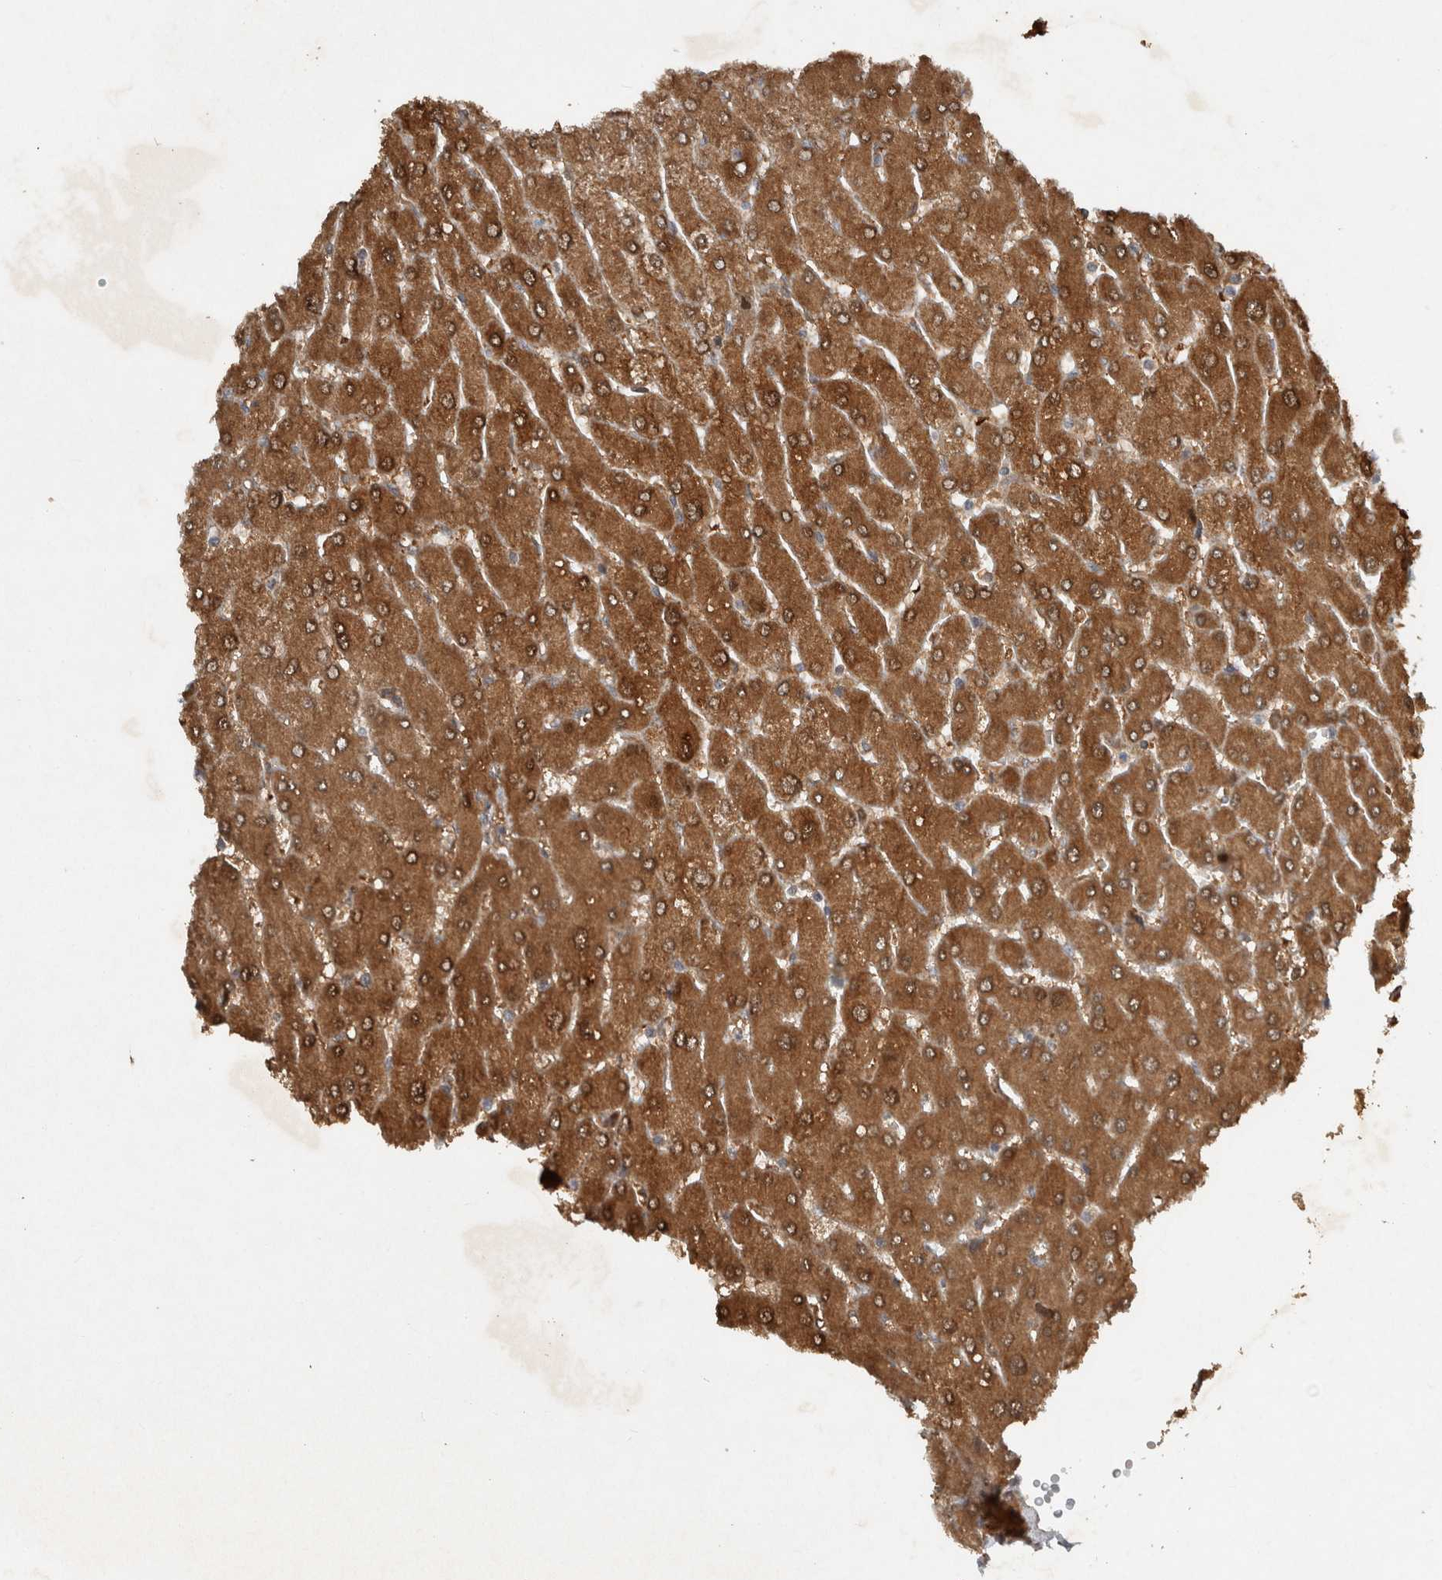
{"staining": {"intensity": "weak", "quantity": ">75%", "location": "cytoplasmic/membranous"}, "tissue": "liver", "cell_type": "Cholangiocytes", "image_type": "normal", "snomed": [{"axis": "morphology", "description": "Normal tissue, NOS"}, {"axis": "topography", "description": "Liver"}], "caption": "A high-resolution histopathology image shows IHC staining of normal liver, which reveals weak cytoplasmic/membranous expression in about >75% of cholangiocytes.", "gene": "GPR137B", "patient": {"sex": "male", "age": 55}}